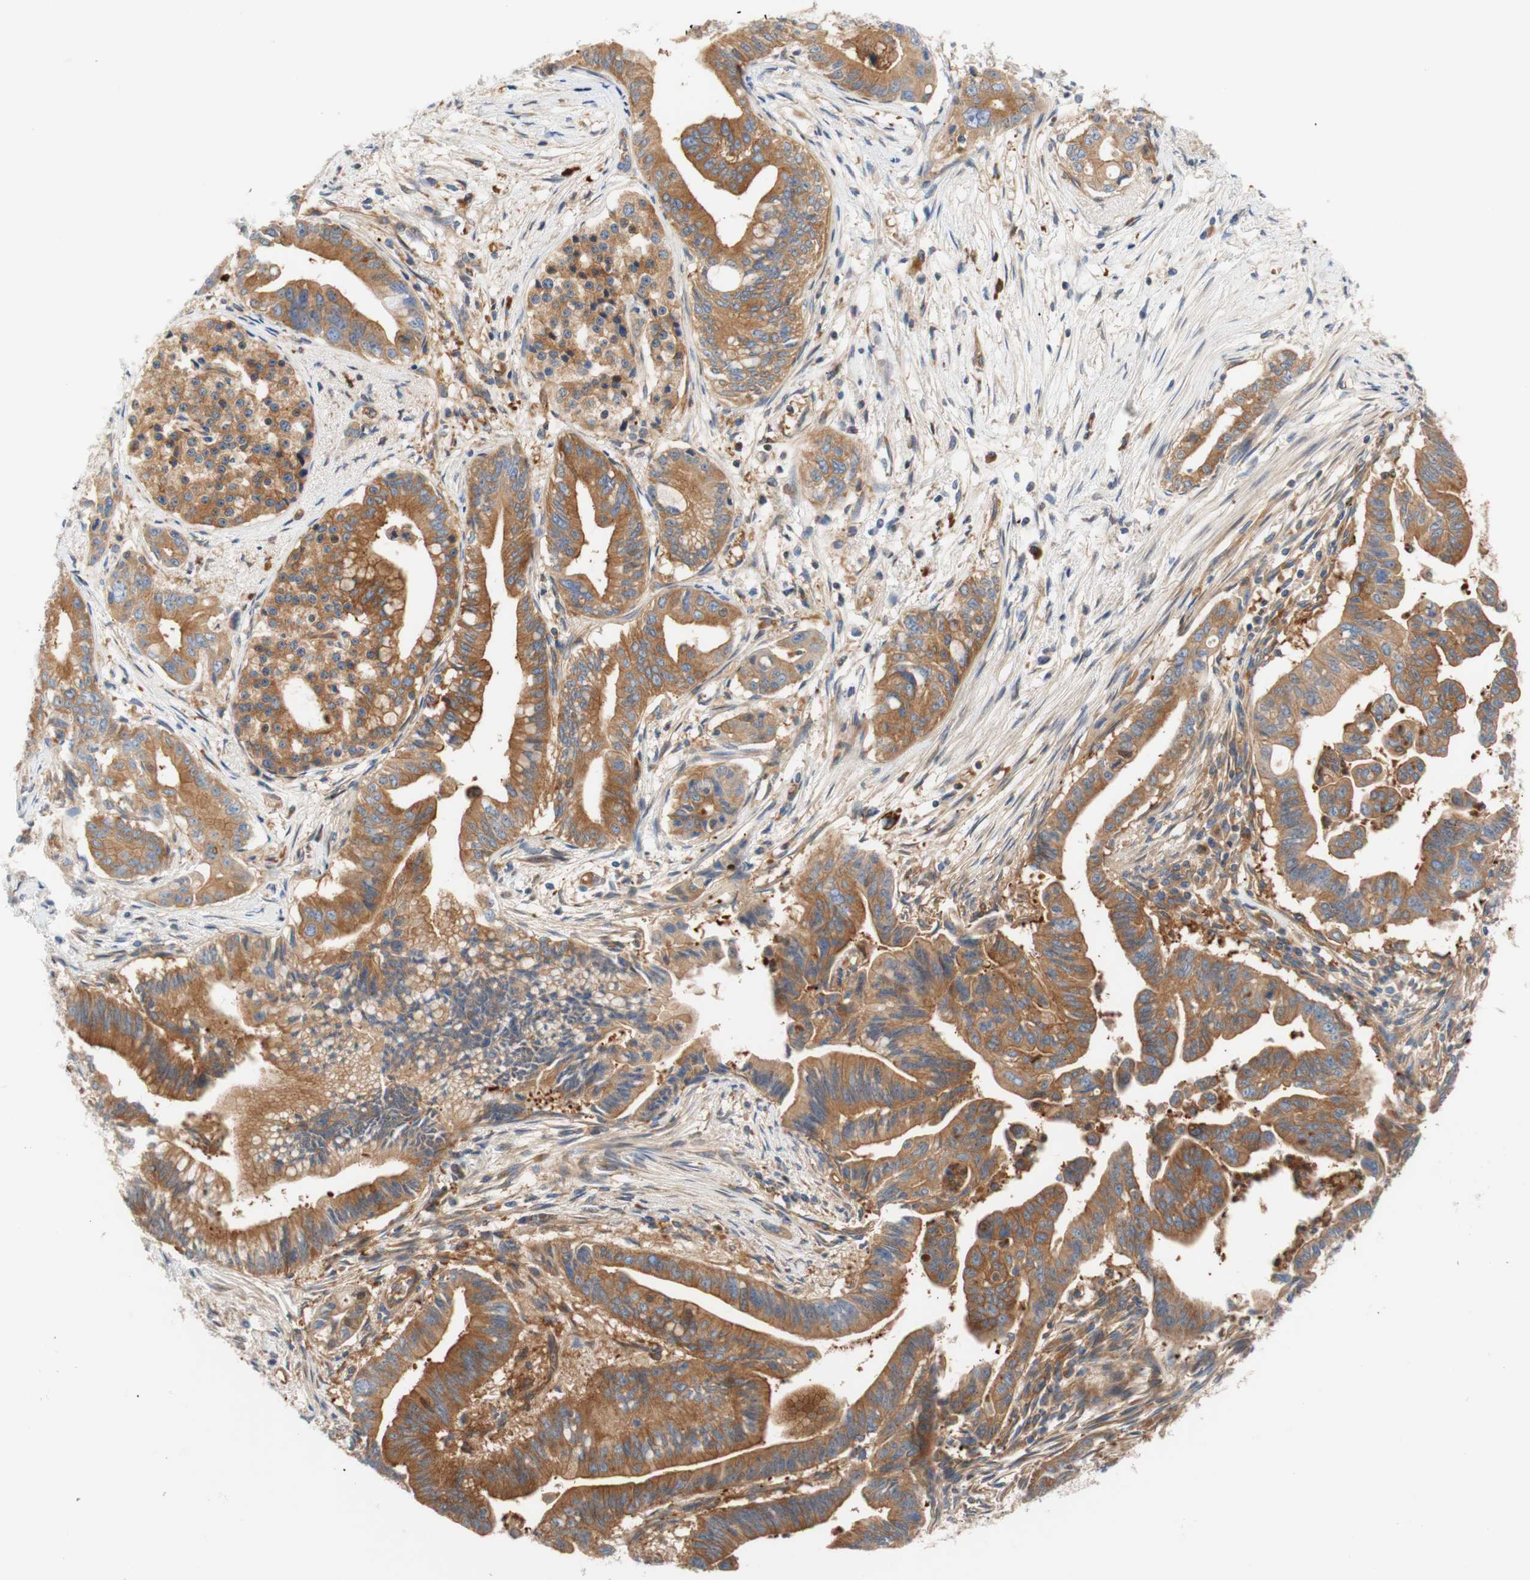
{"staining": {"intensity": "moderate", "quantity": ">75%", "location": "cytoplasmic/membranous"}, "tissue": "pancreatic cancer", "cell_type": "Tumor cells", "image_type": "cancer", "snomed": [{"axis": "morphology", "description": "Adenocarcinoma, NOS"}, {"axis": "topography", "description": "Pancreas"}], "caption": "Protein expression analysis of human pancreatic adenocarcinoma reveals moderate cytoplasmic/membranous positivity in approximately >75% of tumor cells.", "gene": "STOM", "patient": {"sex": "male", "age": 70}}